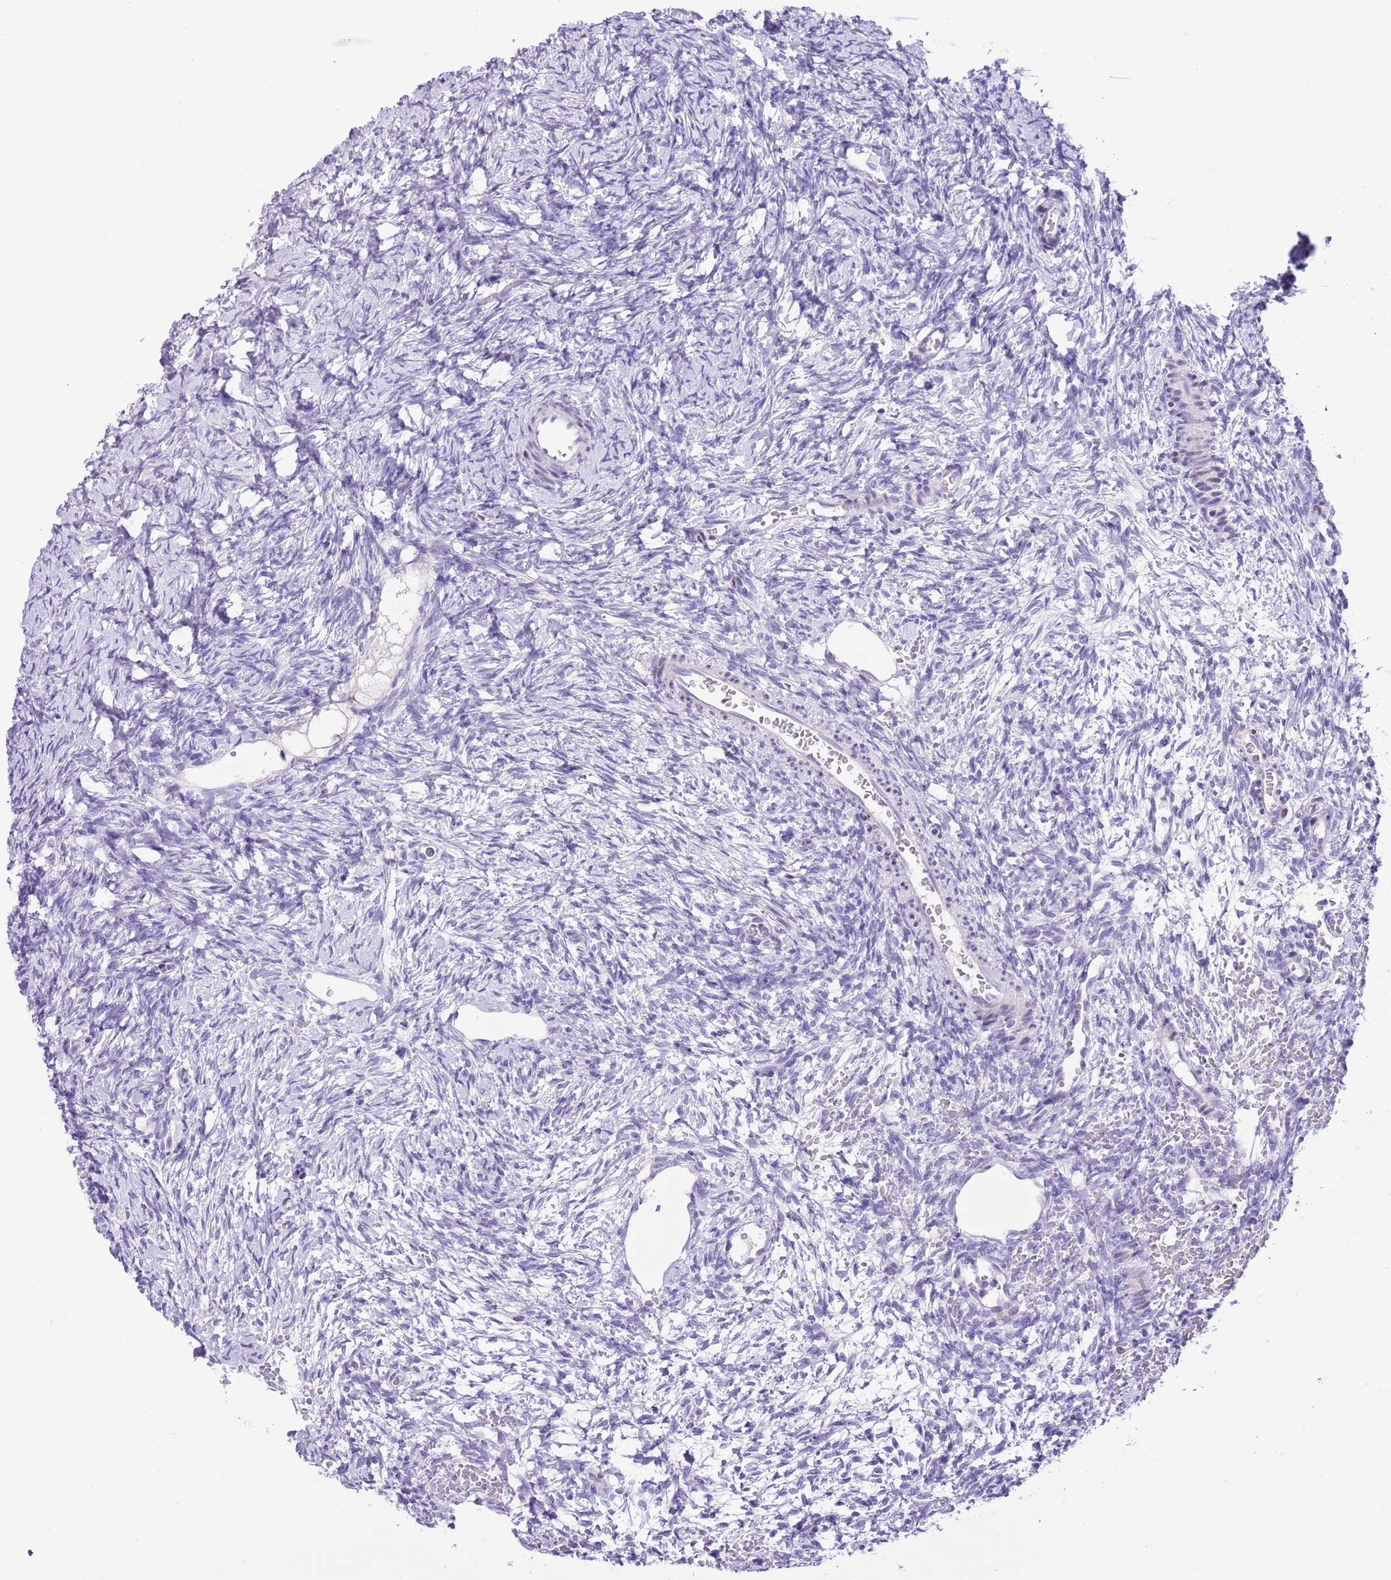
{"staining": {"intensity": "negative", "quantity": "none", "location": "none"}, "tissue": "ovary", "cell_type": "Ovarian stroma cells", "image_type": "normal", "snomed": [{"axis": "morphology", "description": "Normal tissue, NOS"}, {"axis": "topography", "description": "Ovary"}], "caption": "Micrograph shows no protein expression in ovarian stroma cells of normal ovary.", "gene": "CLEC2A", "patient": {"sex": "female", "age": 39}}